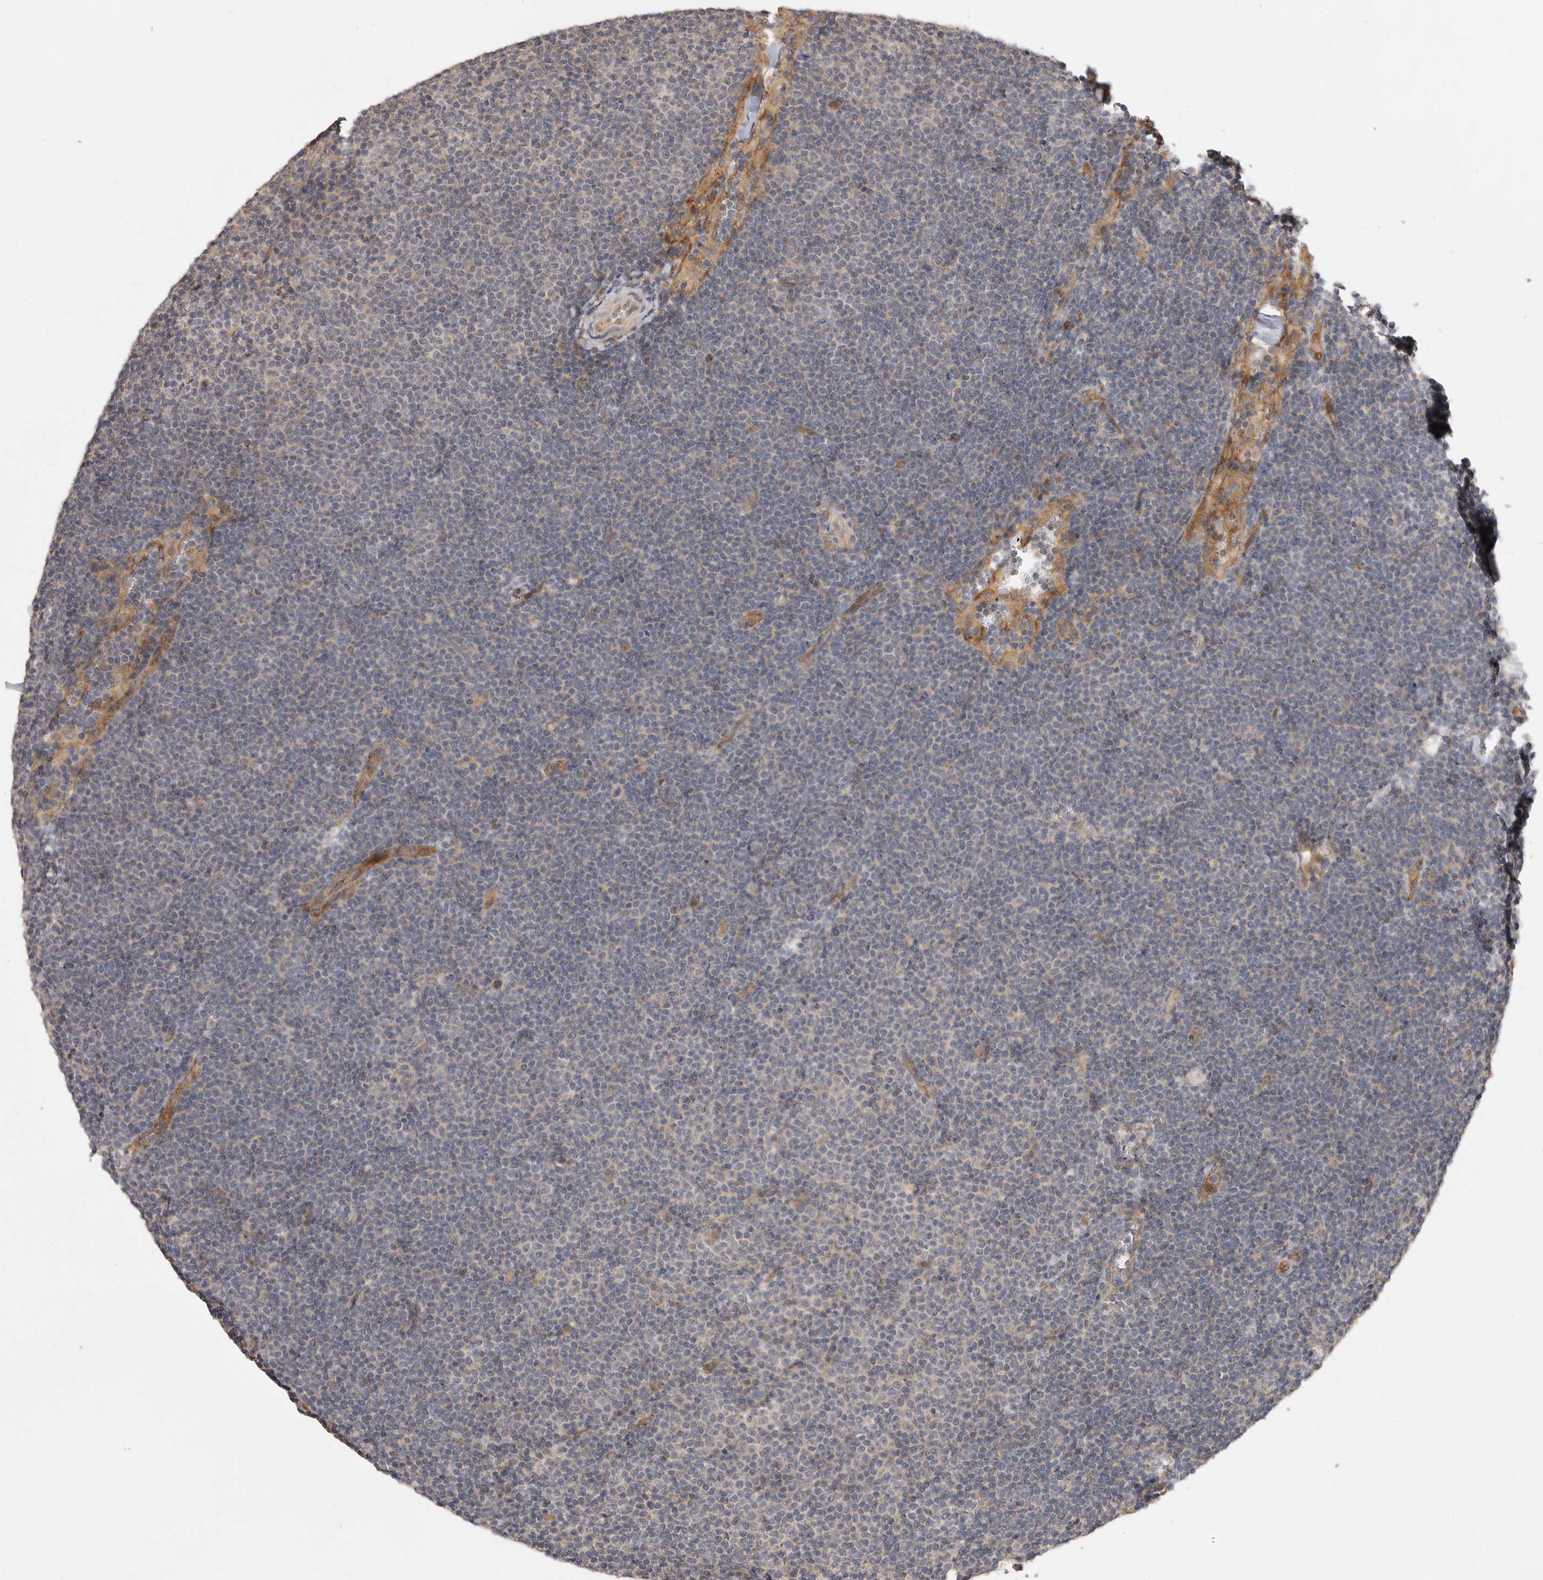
{"staining": {"intensity": "negative", "quantity": "none", "location": "none"}, "tissue": "lymphoma", "cell_type": "Tumor cells", "image_type": "cancer", "snomed": [{"axis": "morphology", "description": "Malignant lymphoma, non-Hodgkin's type, Low grade"}, {"axis": "topography", "description": "Lymph node"}], "caption": "DAB (3,3'-diaminobenzidine) immunohistochemical staining of human lymphoma reveals no significant staining in tumor cells.", "gene": "ZNF232", "patient": {"sex": "female", "age": 53}}